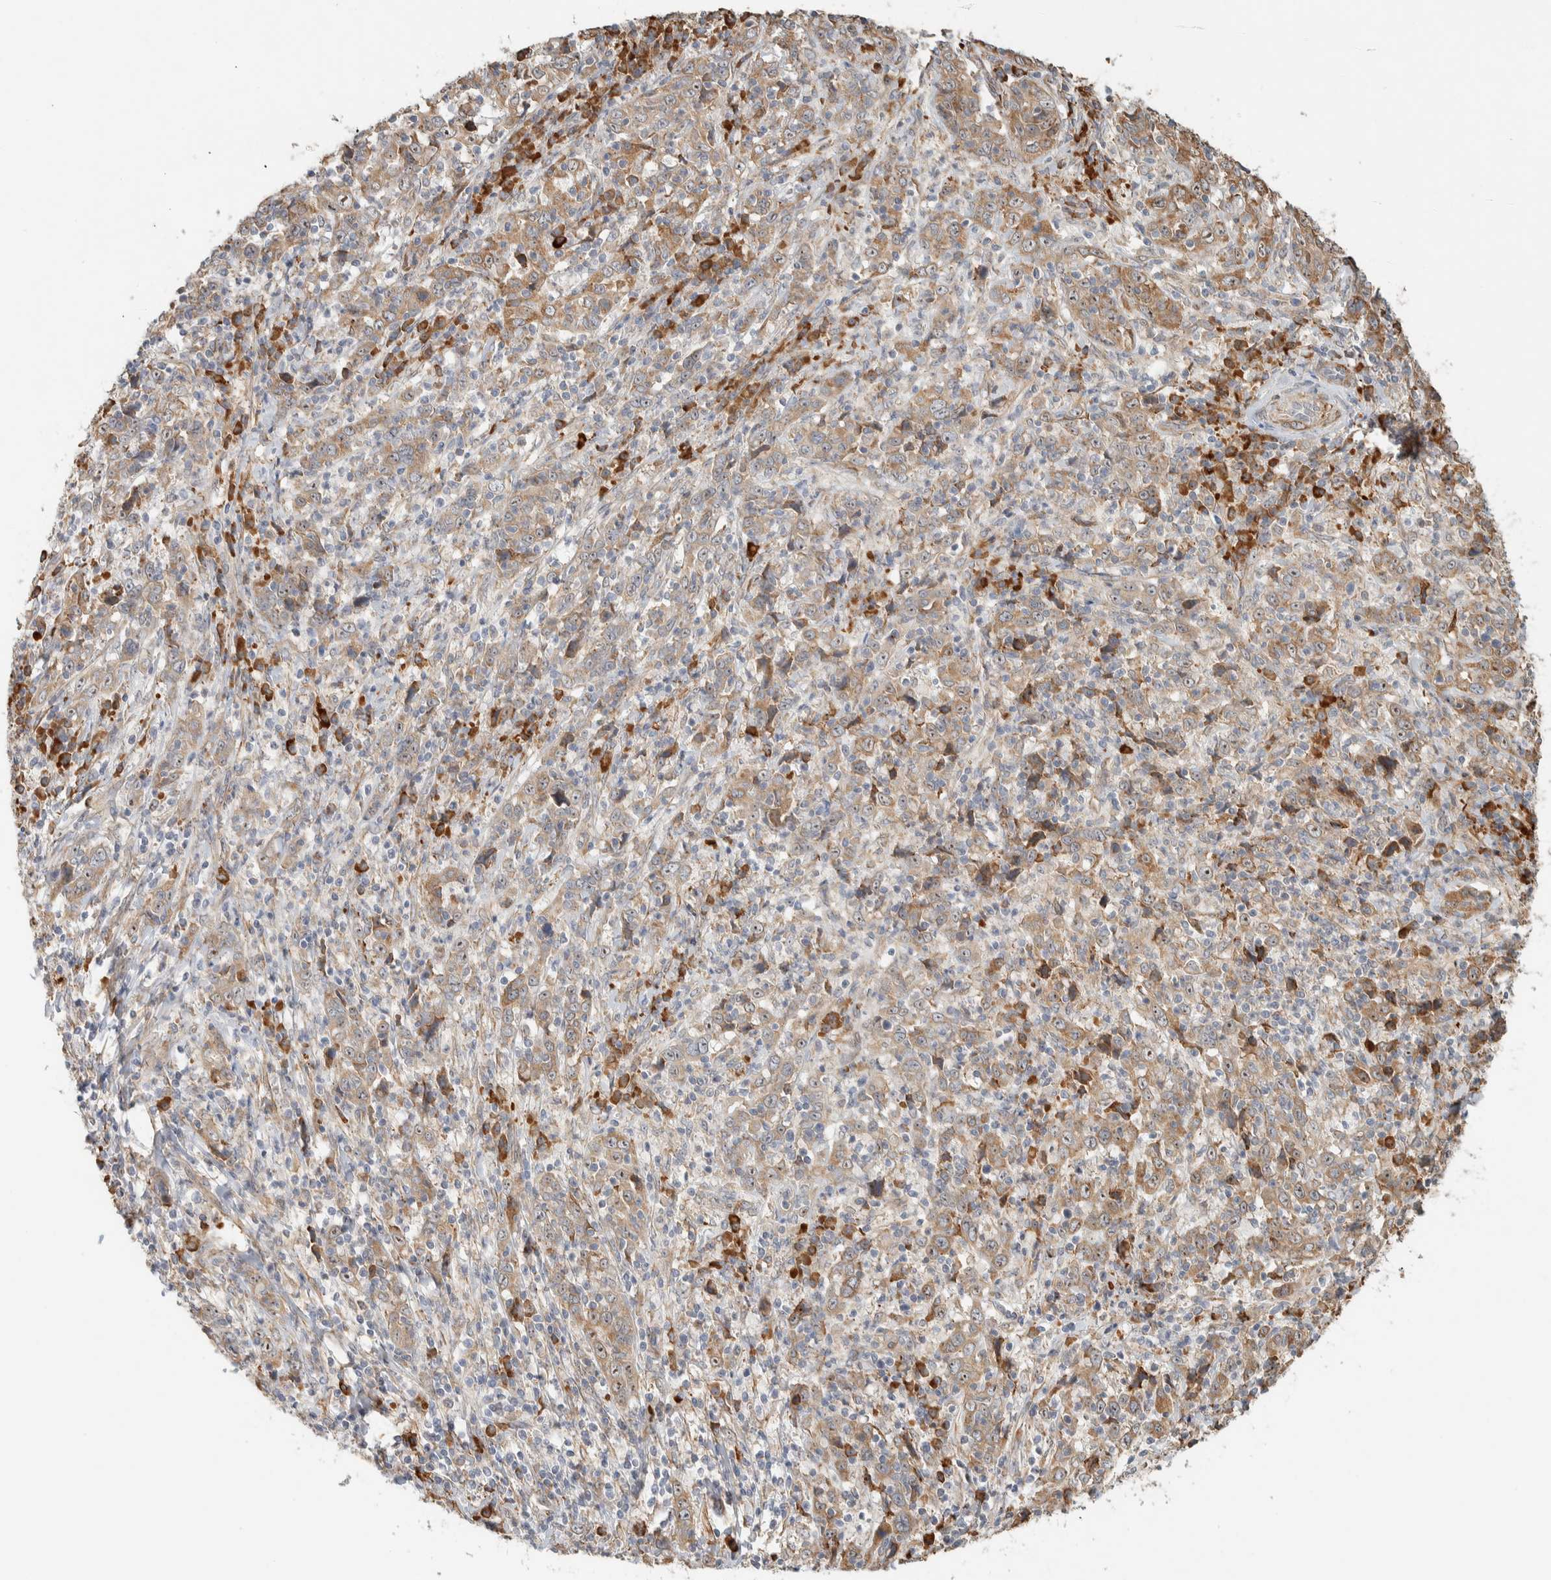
{"staining": {"intensity": "weak", "quantity": ">75%", "location": "cytoplasmic/membranous"}, "tissue": "cervical cancer", "cell_type": "Tumor cells", "image_type": "cancer", "snomed": [{"axis": "morphology", "description": "Squamous cell carcinoma, NOS"}, {"axis": "topography", "description": "Cervix"}], "caption": "The image shows immunohistochemical staining of cervical cancer. There is weak cytoplasmic/membranous staining is seen in approximately >75% of tumor cells.", "gene": "KLHL40", "patient": {"sex": "female", "age": 46}}